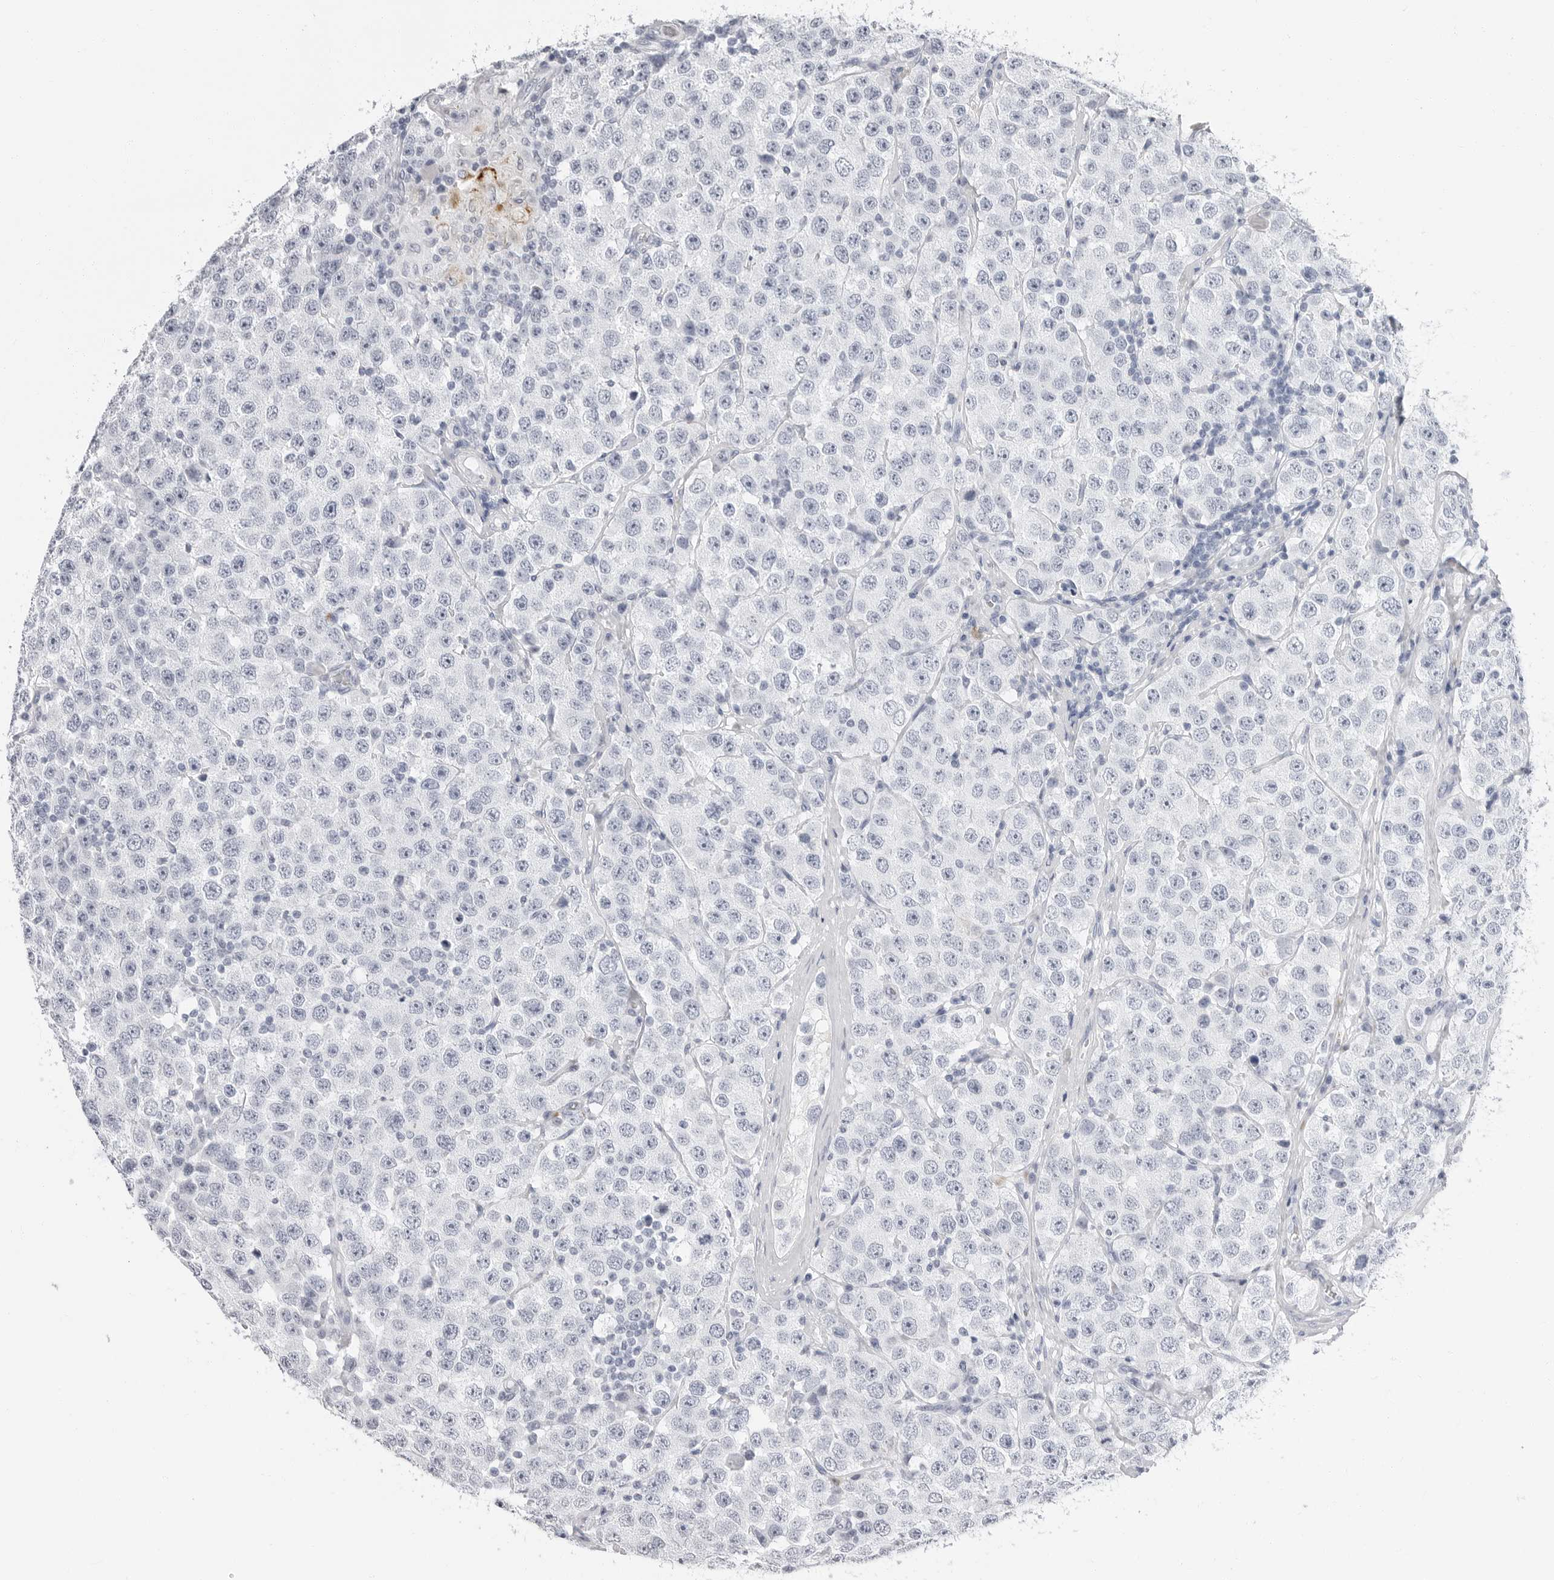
{"staining": {"intensity": "negative", "quantity": "none", "location": "none"}, "tissue": "testis cancer", "cell_type": "Tumor cells", "image_type": "cancer", "snomed": [{"axis": "morphology", "description": "Seminoma, NOS"}, {"axis": "morphology", "description": "Carcinoma, Embryonal, NOS"}, {"axis": "topography", "description": "Testis"}], "caption": "A micrograph of human embryonal carcinoma (testis) is negative for staining in tumor cells.", "gene": "ERICH3", "patient": {"sex": "male", "age": 28}}